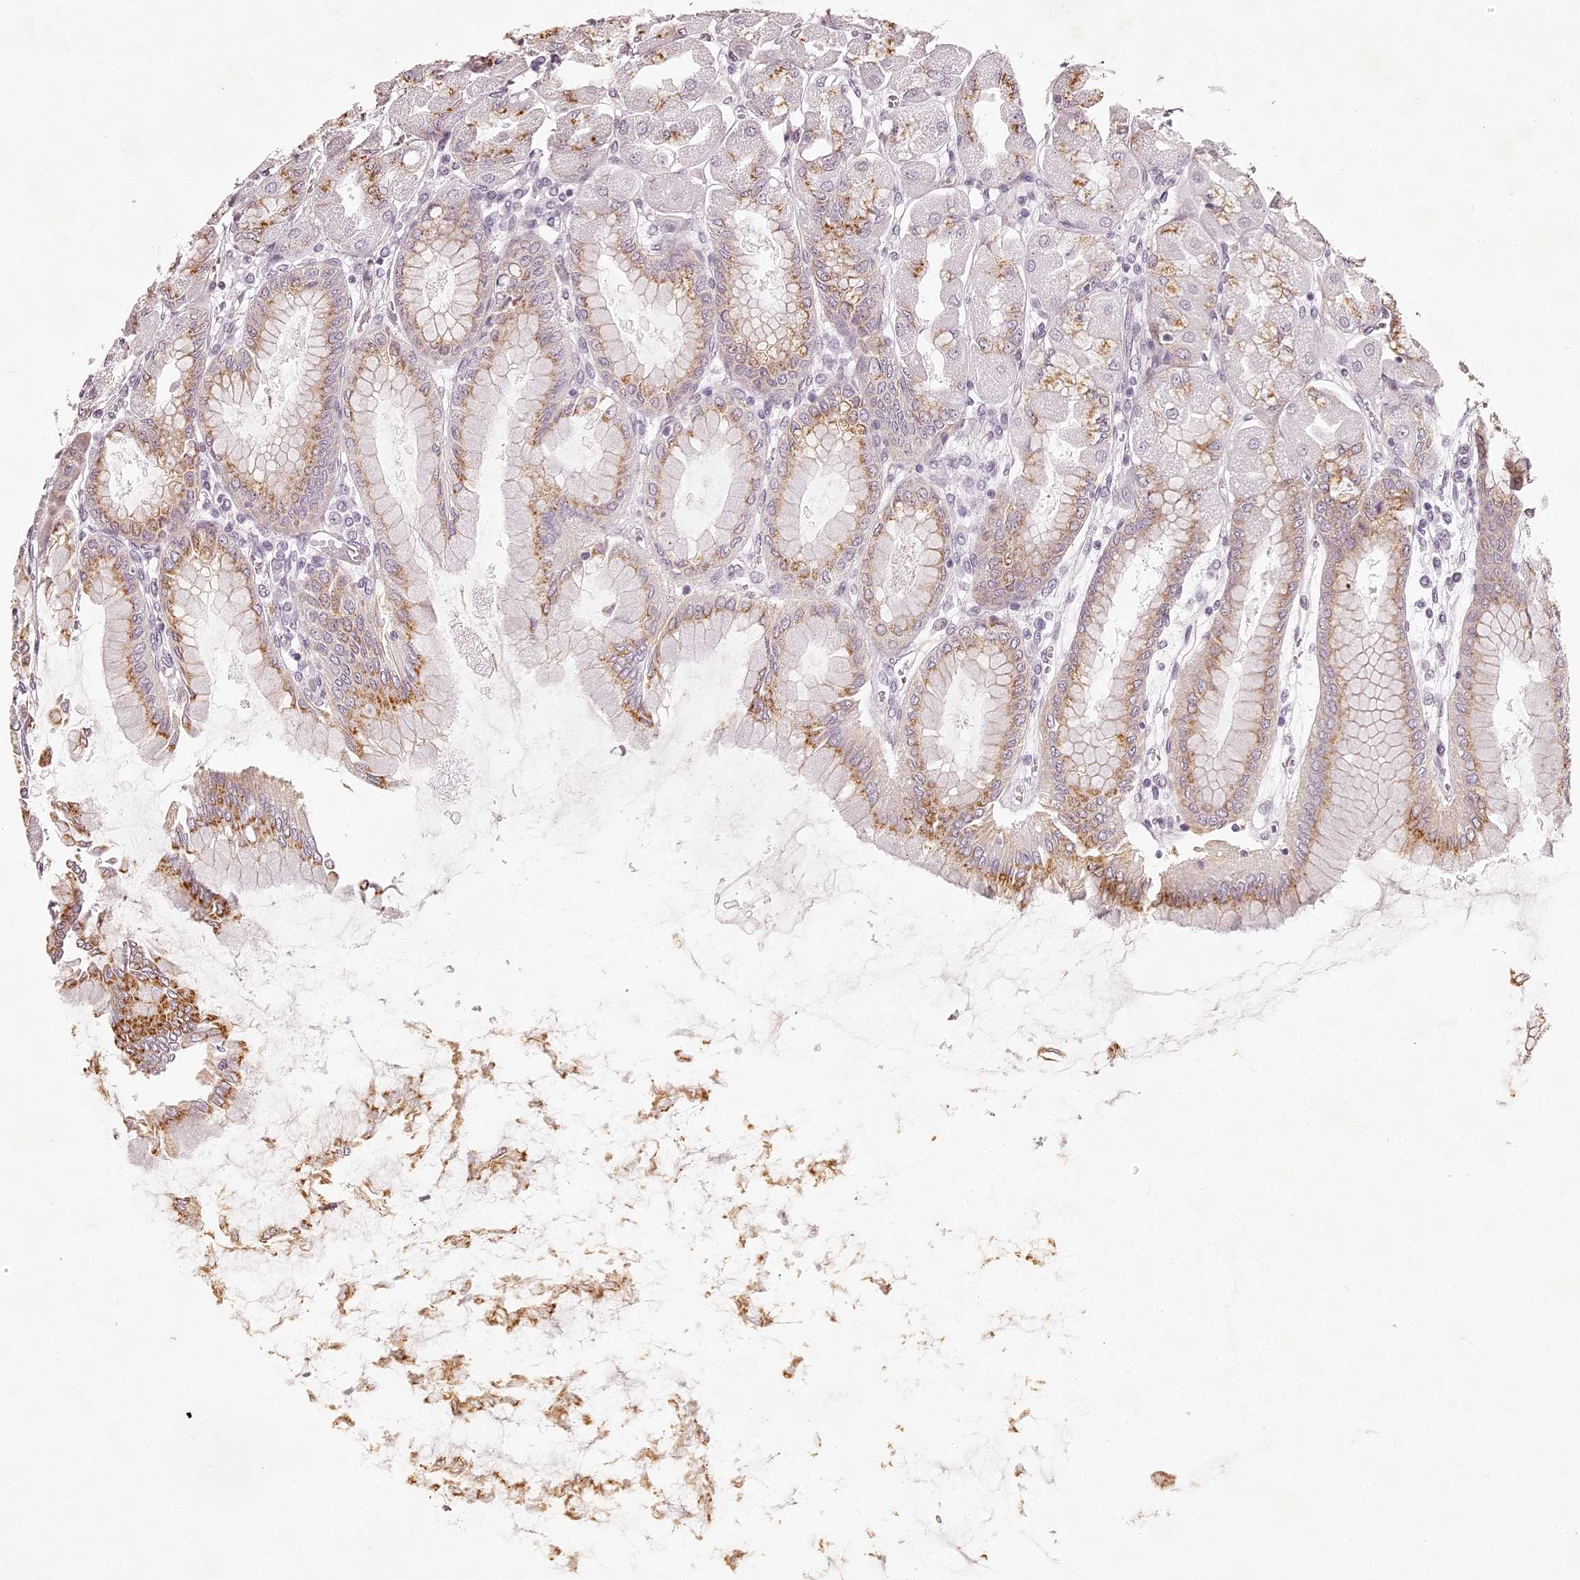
{"staining": {"intensity": "strong", "quantity": "25%-75%", "location": "cytoplasmic/membranous"}, "tissue": "stomach", "cell_type": "Glandular cells", "image_type": "normal", "snomed": [{"axis": "morphology", "description": "Normal tissue, NOS"}, {"axis": "topography", "description": "Stomach, upper"}], "caption": "A brown stain highlights strong cytoplasmic/membranous expression of a protein in glandular cells of unremarkable human stomach.", "gene": "ELAPOR1", "patient": {"sex": "female", "age": 56}}